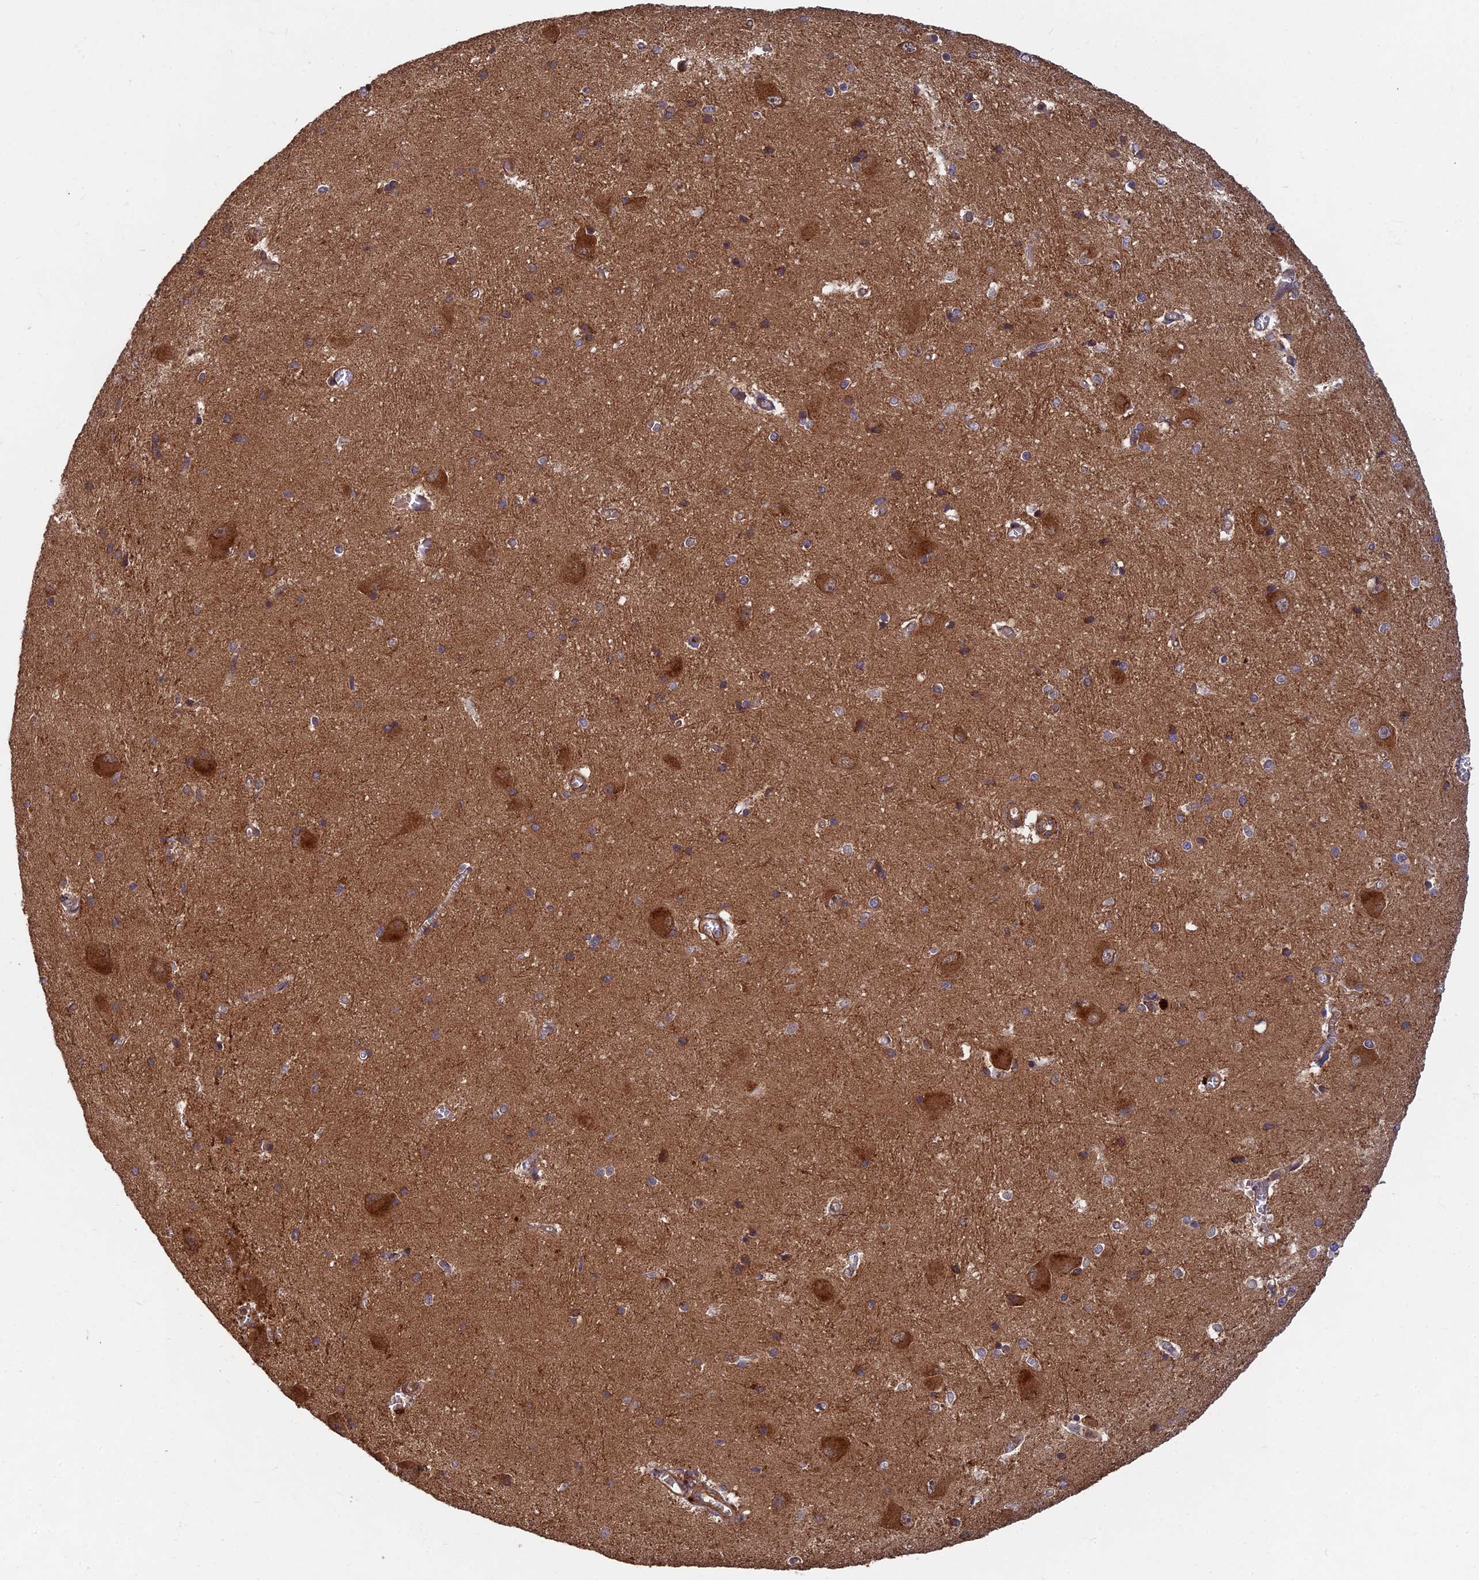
{"staining": {"intensity": "moderate", "quantity": ">75%", "location": "cytoplasmic/membranous"}, "tissue": "caudate", "cell_type": "Glial cells", "image_type": "normal", "snomed": [{"axis": "morphology", "description": "Normal tissue, NOS"}, {"axis": "topography", "description": "Lateral ventricle wall"}], "caption": "Caudate stained for a protein (brown) demonstrates moderate cytoplasmic/membranous positive positivity in about >75% of glial cells.", "gene": "RELCH", "patient": {"sex": "male", "age": 37}}